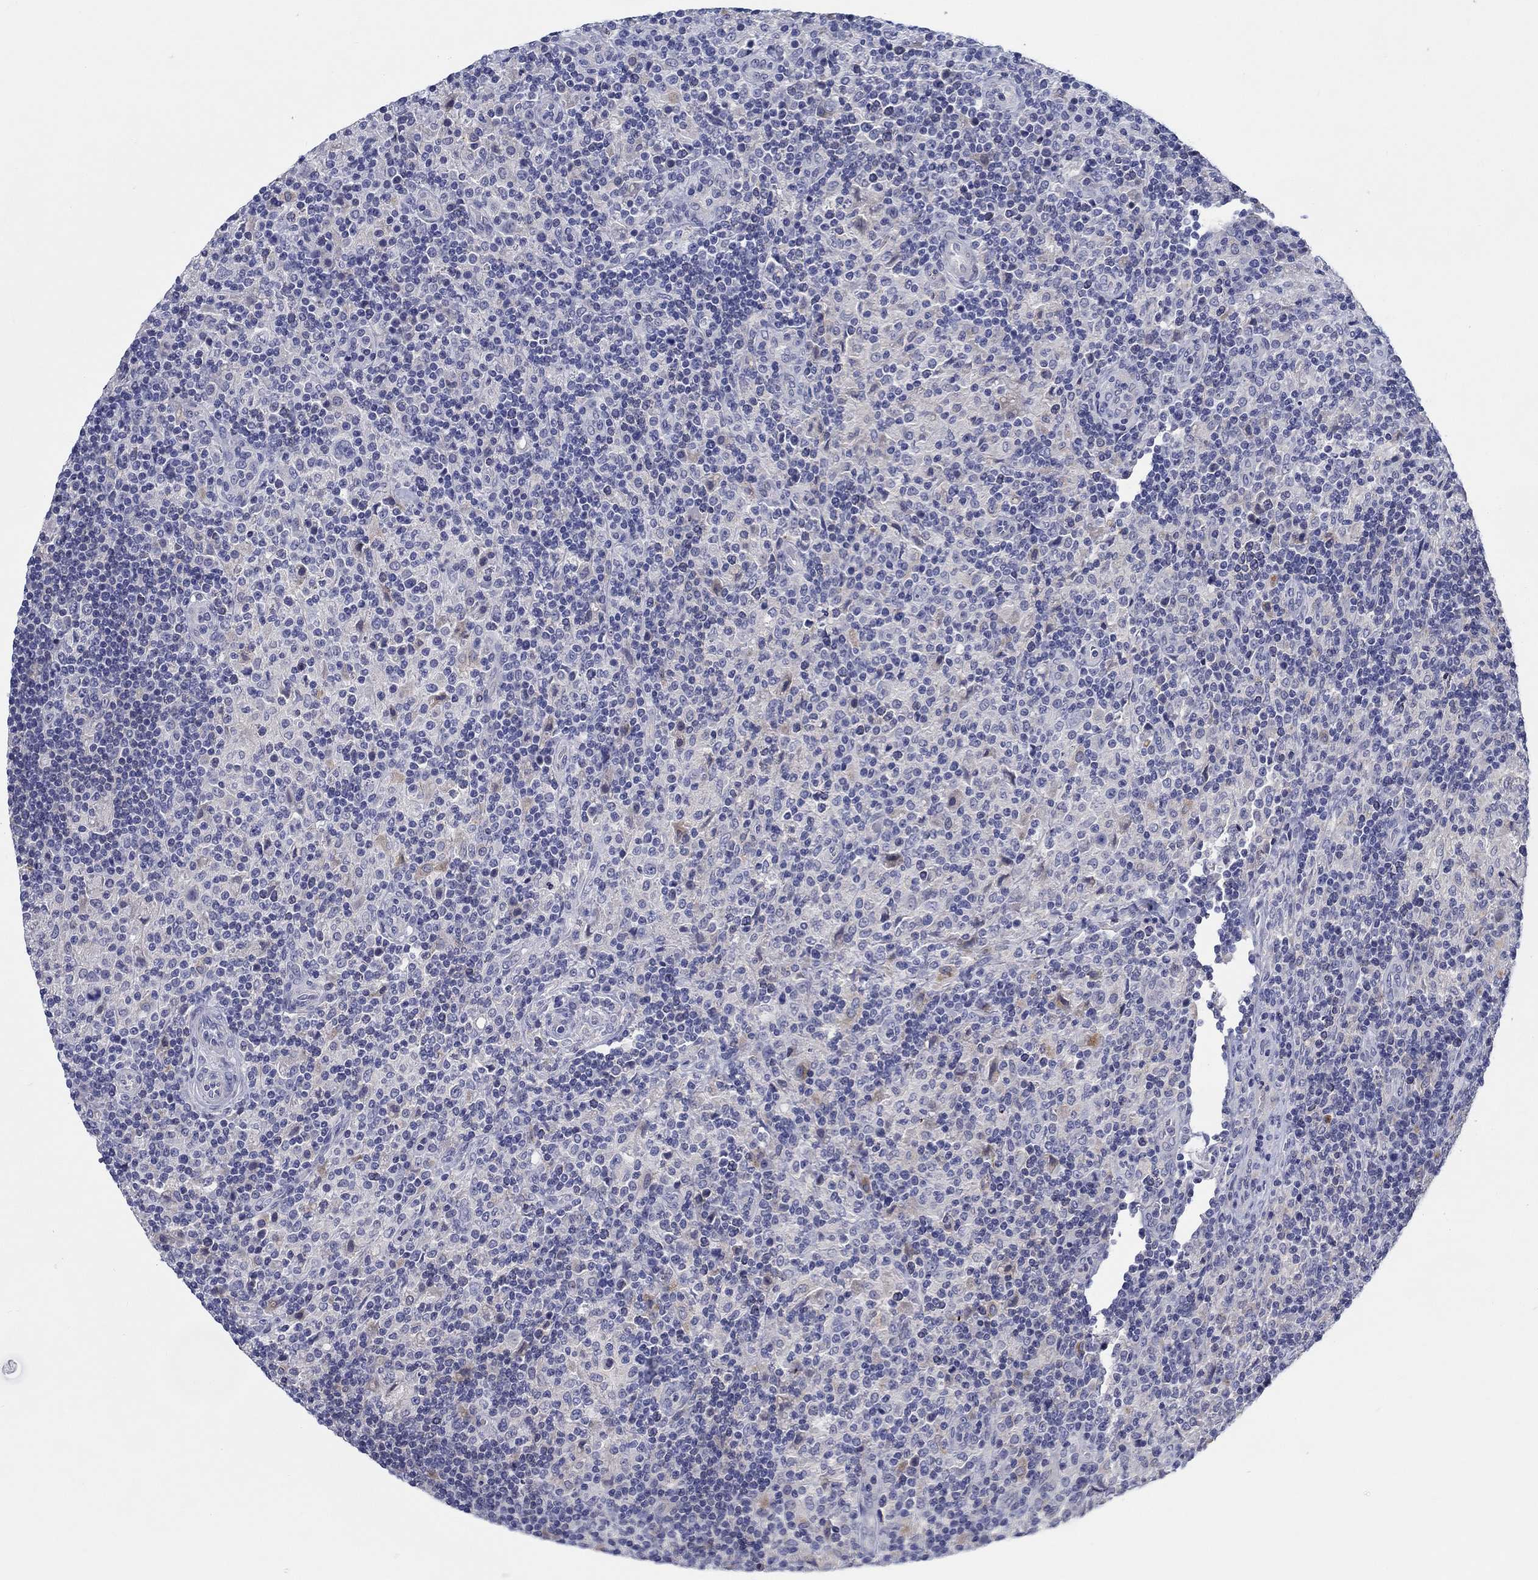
{"staining": {"intensity": "negative", "quantity": "none", "location": "none"}, "tissue": "lymphoma", "cell_type": "Tumor cells", "image_type": "cancer", "snomed": [{"axis": "morphology", "description": "Hodgkin's disease, NOS"}, {"axis": "topography", "description": "Lymph node"}], "caption": "Immunohistochemistry of lymphoma displays no positivity in tumor cells.", "gene": "RAP1GAP", "patient": {"sex": "male", "age": 70}}